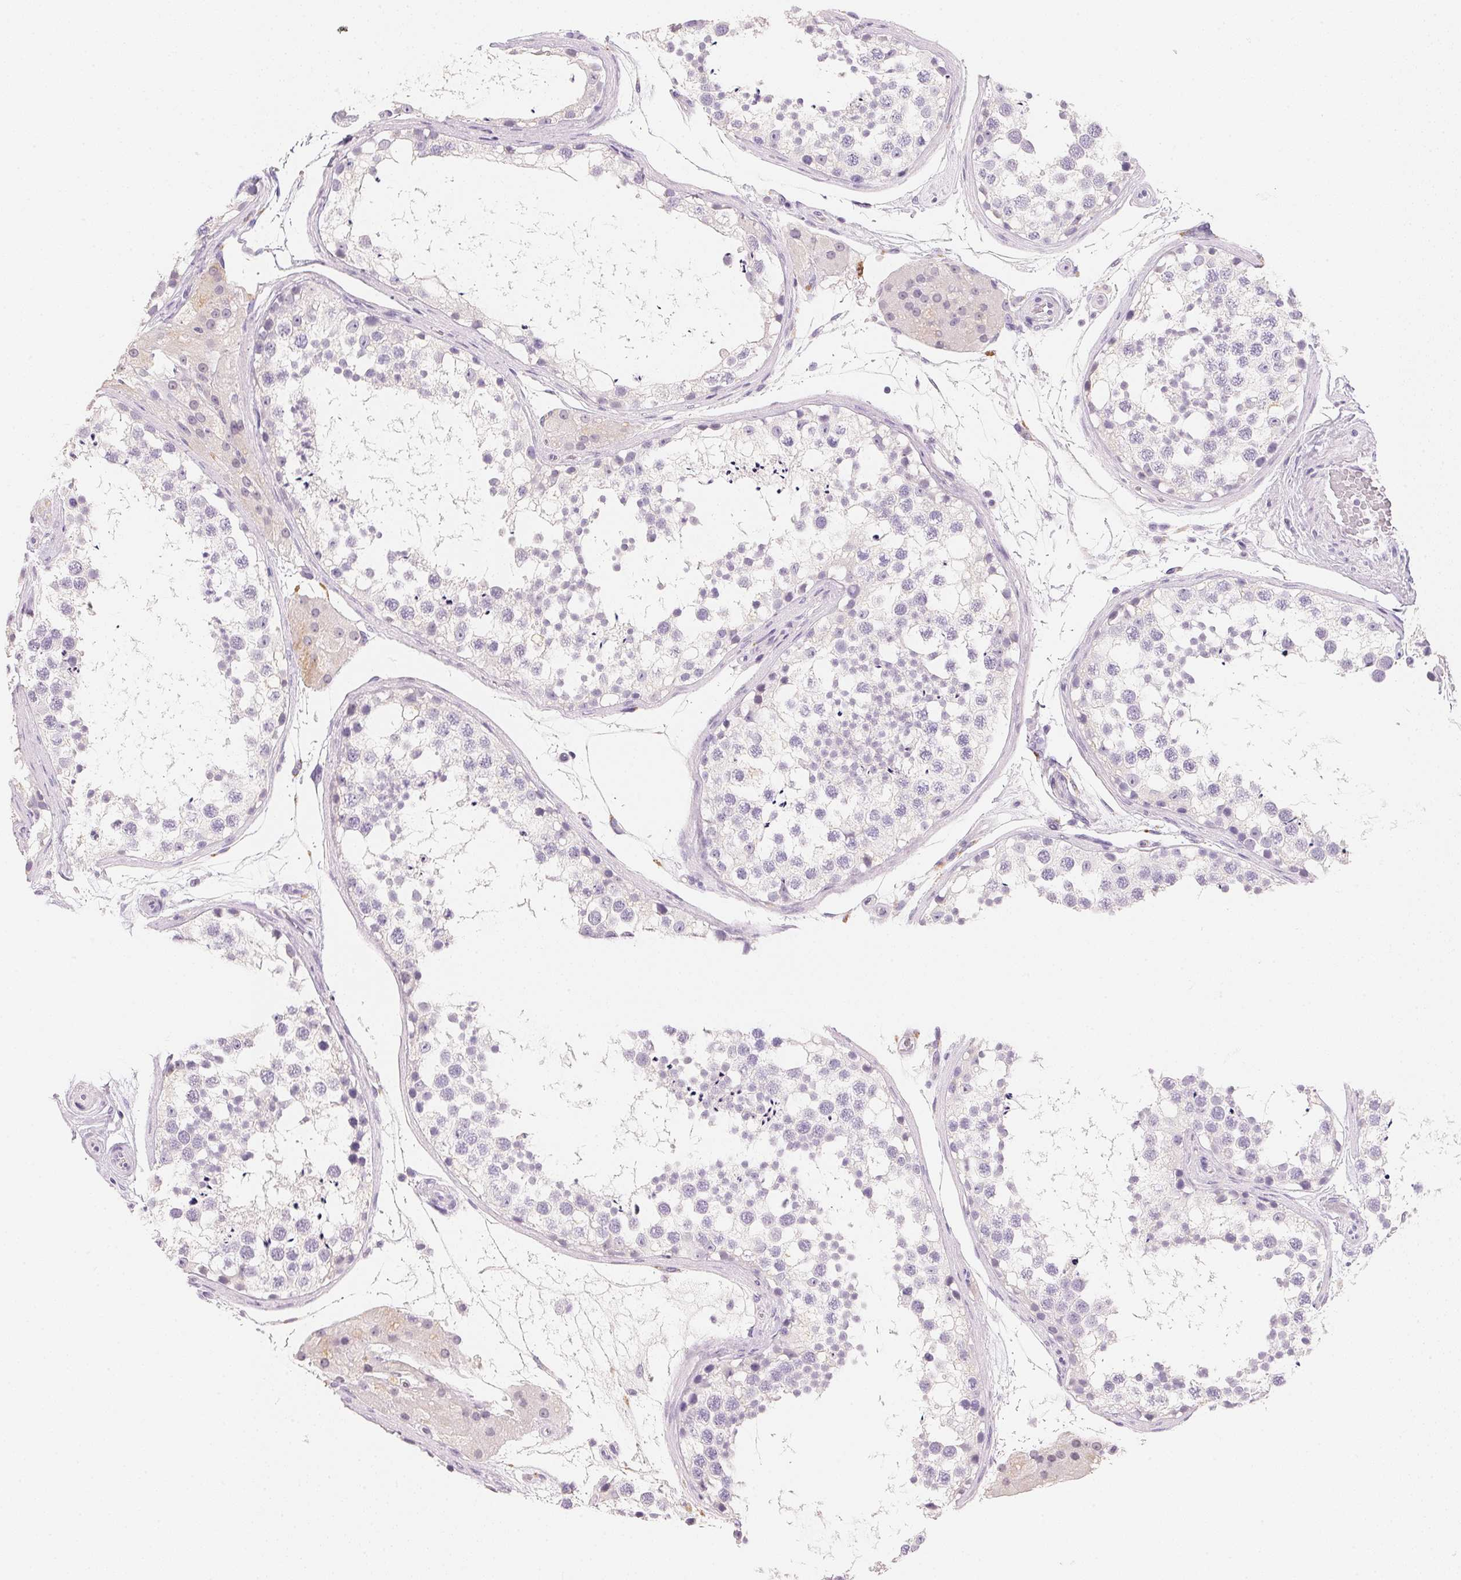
{"staining": {"intensity": "negative", "quantity": "none", "location": "none"}, "tissue": "testis", "cell_type": "Cells in seminiferous ducts", "image_type": "normal", "snomed": [{"axis": "morphology", "description": "Normal tissue, NOS"}, {"axis": "morphology", "description": "Seminoma, NOS"}, {"axis": "topography", "description": "Testis"}], "caption": "DAB (3,3'-diaminobenzidine) immunohistochemical staining of benign human testis reveals no significant staining in cells in seminiferous ducts. (Stains: DAB immunohistochemistry (IHC) with hematoxylin counter stain, Microscopy: brightfield microscopy at high magnification).", "gene": "ACP3", "patient": {"sex": "male", "age": 65}}